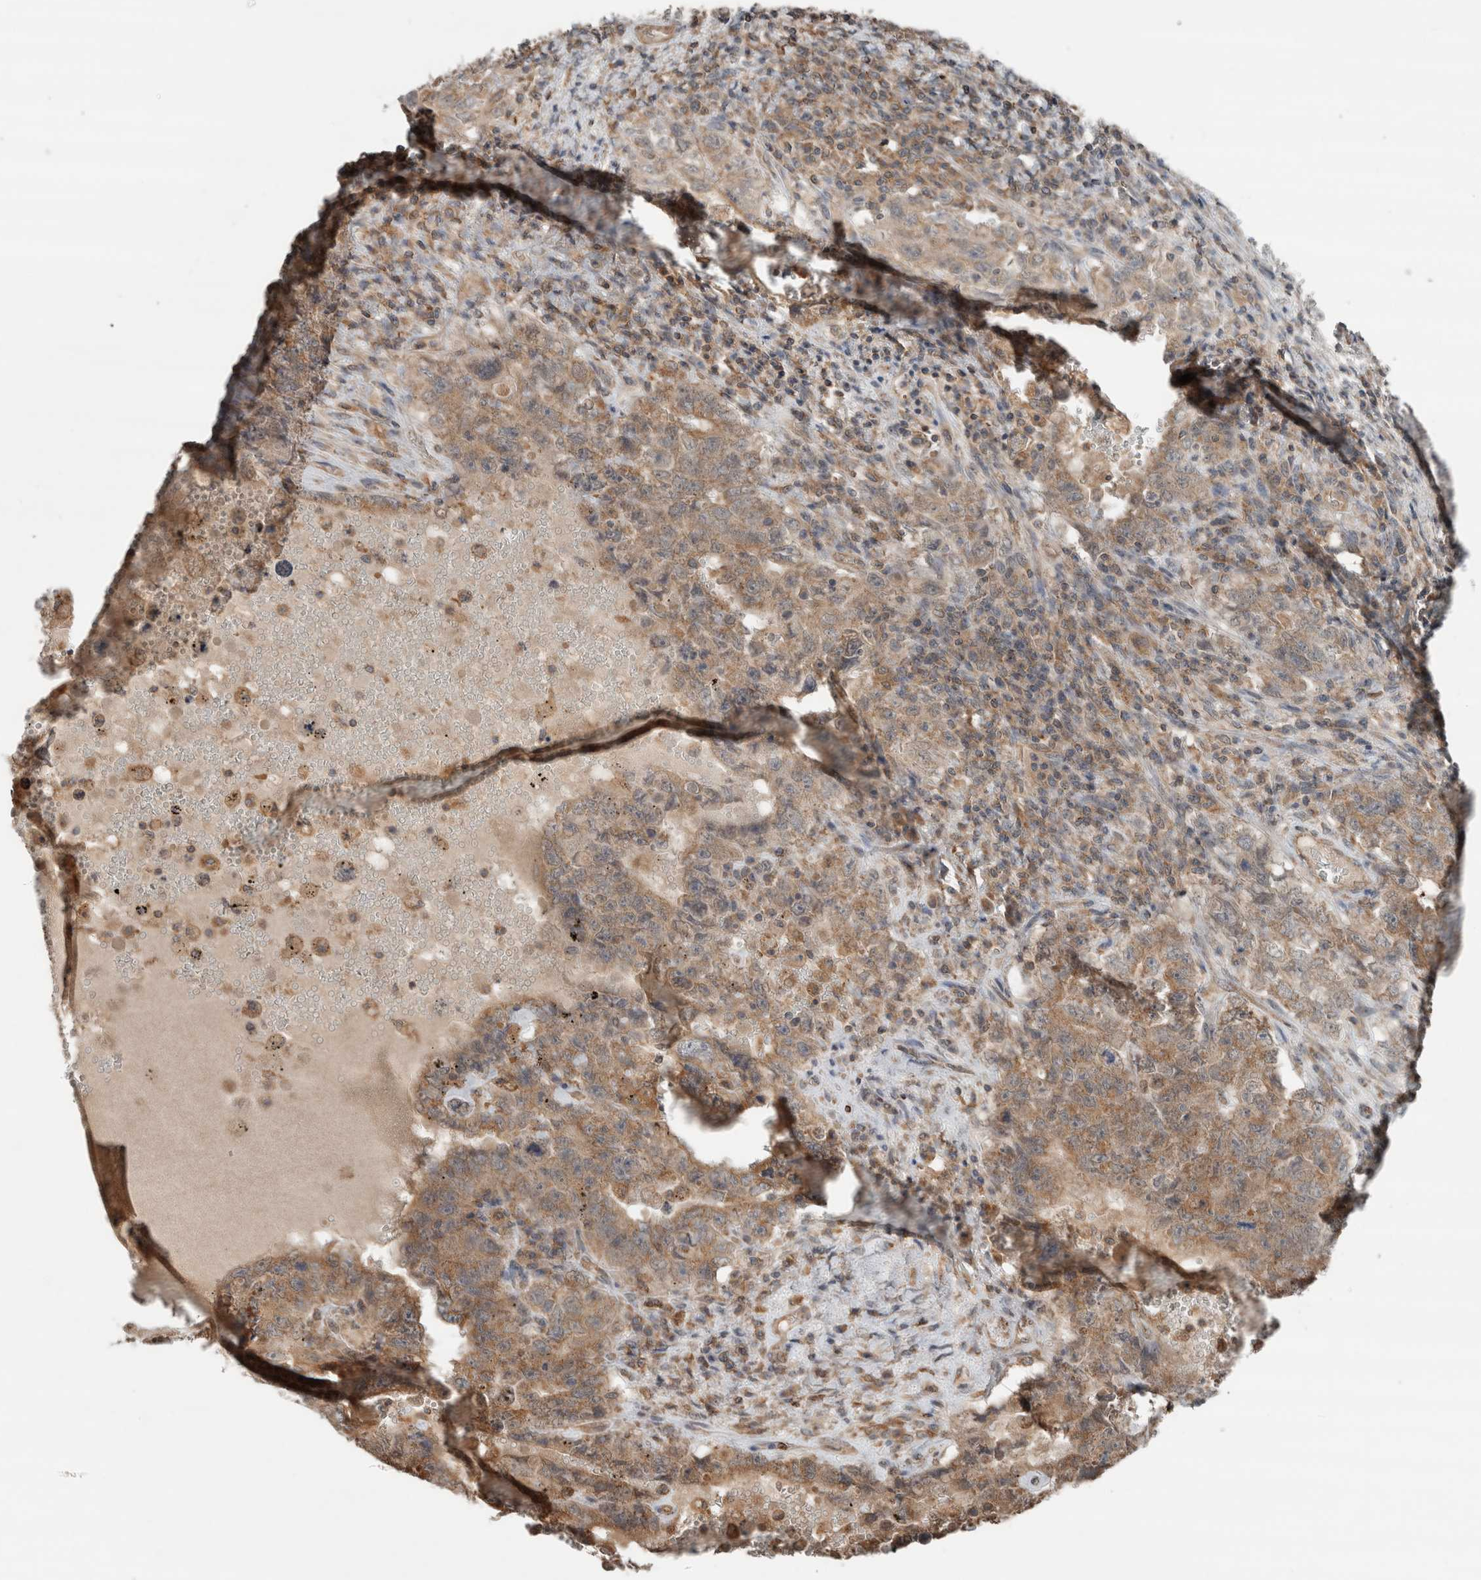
{"staining": {"intensity": "weak", "quantity": ">75%", "location": "cytoplasmic/membranous"}, "tissue": "testis cancer", "cell_type": "Tumor cells", "image_type": "cancer", "snomed": [{"axis": "morphology", "description": "Carcinoma, Embryonal, NOS"}, {"axis": "topography", "description": "Testis"}], "caption": "A high-resolution histopathology image shows immunohistochemistry (IHC) staining of testis embryonal carcinoma, which reveals weak cytoplasmic/membranous staining in about >75% of tumor cells. The staining was performed using DAB, with brown indicating positive protein expression. Nuclei are stained blue with hematoxylin.", "gene": "KLK14", "patient": {"sex": "male", "age": 26}}